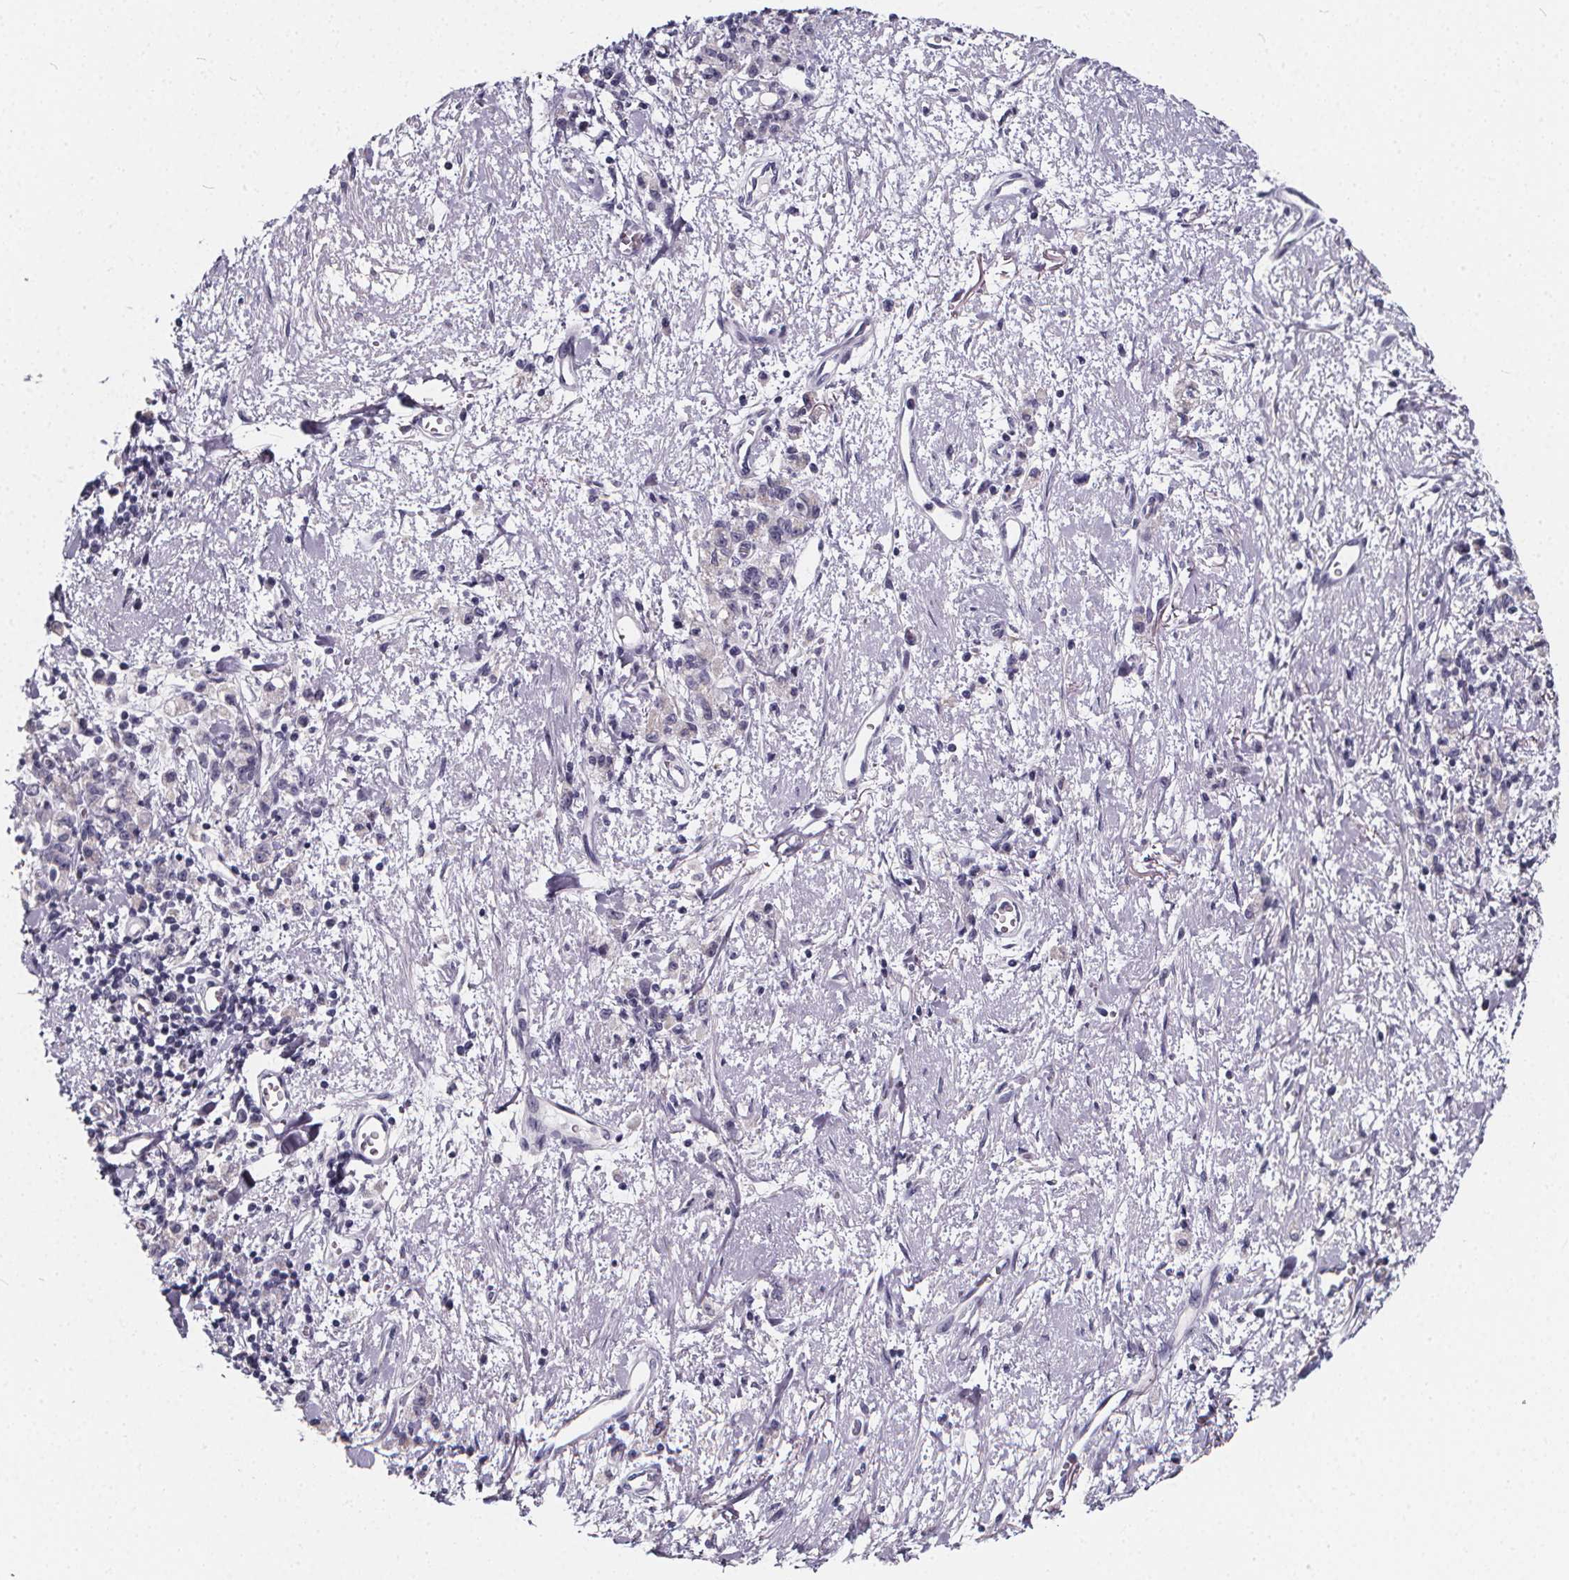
{"staining": {"intensity": "negative", "quantity": "none", "location": "none"}, "tissue": "stomach cancer", "cell_type": "Tumor cells", "image_type": "cancer", "snomed": [{"axis": "morphology", "description": "Adenocarcinoma, NOS"}, {"axis": "topography", "description": "Stomach"}], "caption": "IHC of adenocarcinoma (stomach) reveals no positivity in tumor cells.", "gene": "SPEF2", "patient": {"sex": "male", "age": 77}}